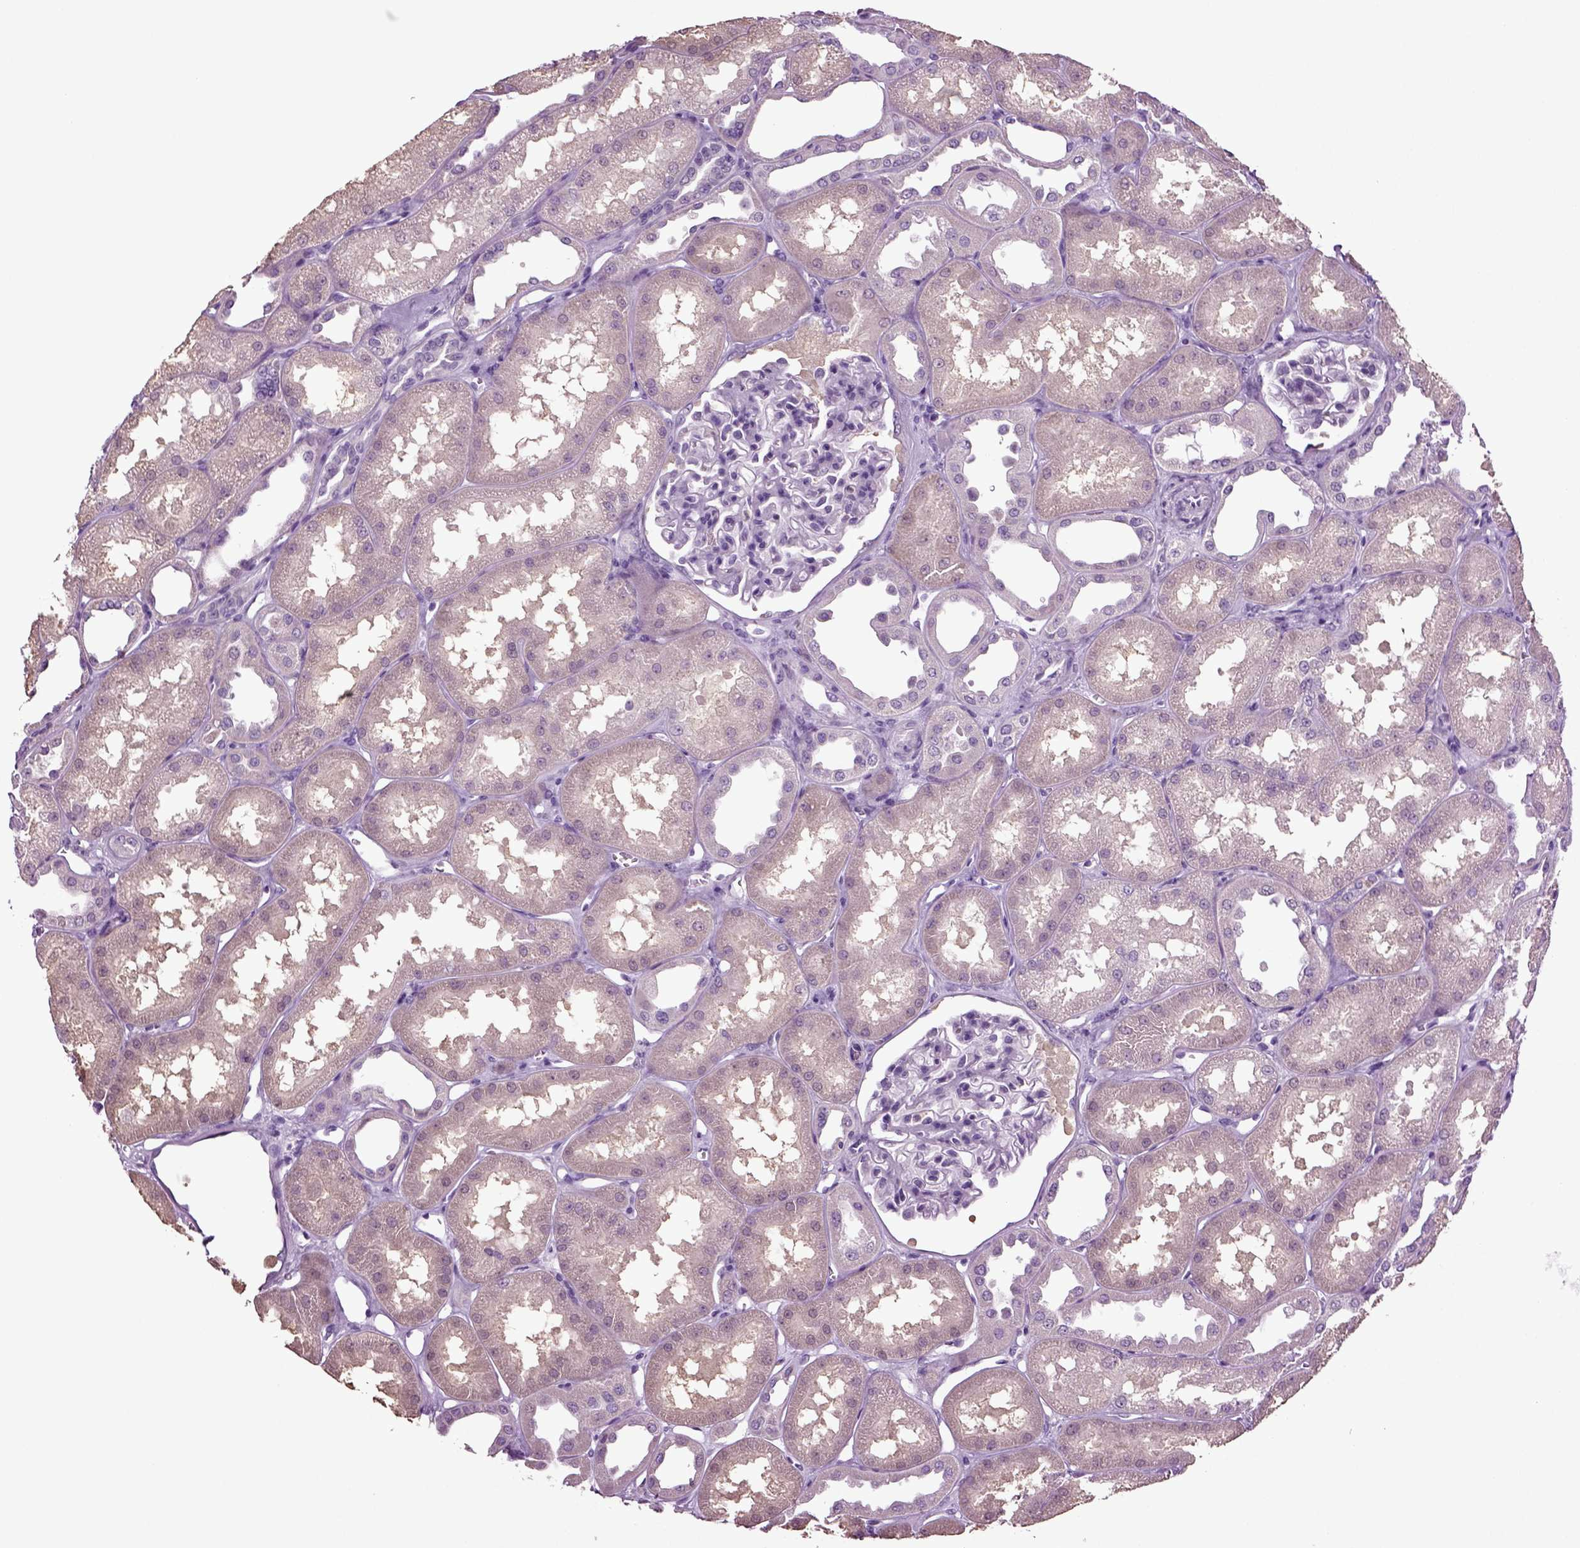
{"staining": {"intensity": "negative", "quantity": "none", "location": "none"}, "tissue": "kidney", "cell_type": "Cells in glomeruli", "image_type": "normal", "snomed": [{"axis": "morphology", "description": "Normal tissue, NOS"}, {"axis": "topography", "description": "Kidney"}], "caption": "Cells in glomeruli show no significant protein staining in normal kidney. (Stains: DAB immunohistochemistry (IHC) with hematoxylin counter stain, Microscopy: brightfield microscopy at high magnification).", "gene": "FGF11", "patient": {"sex": "male", "age": 61}}